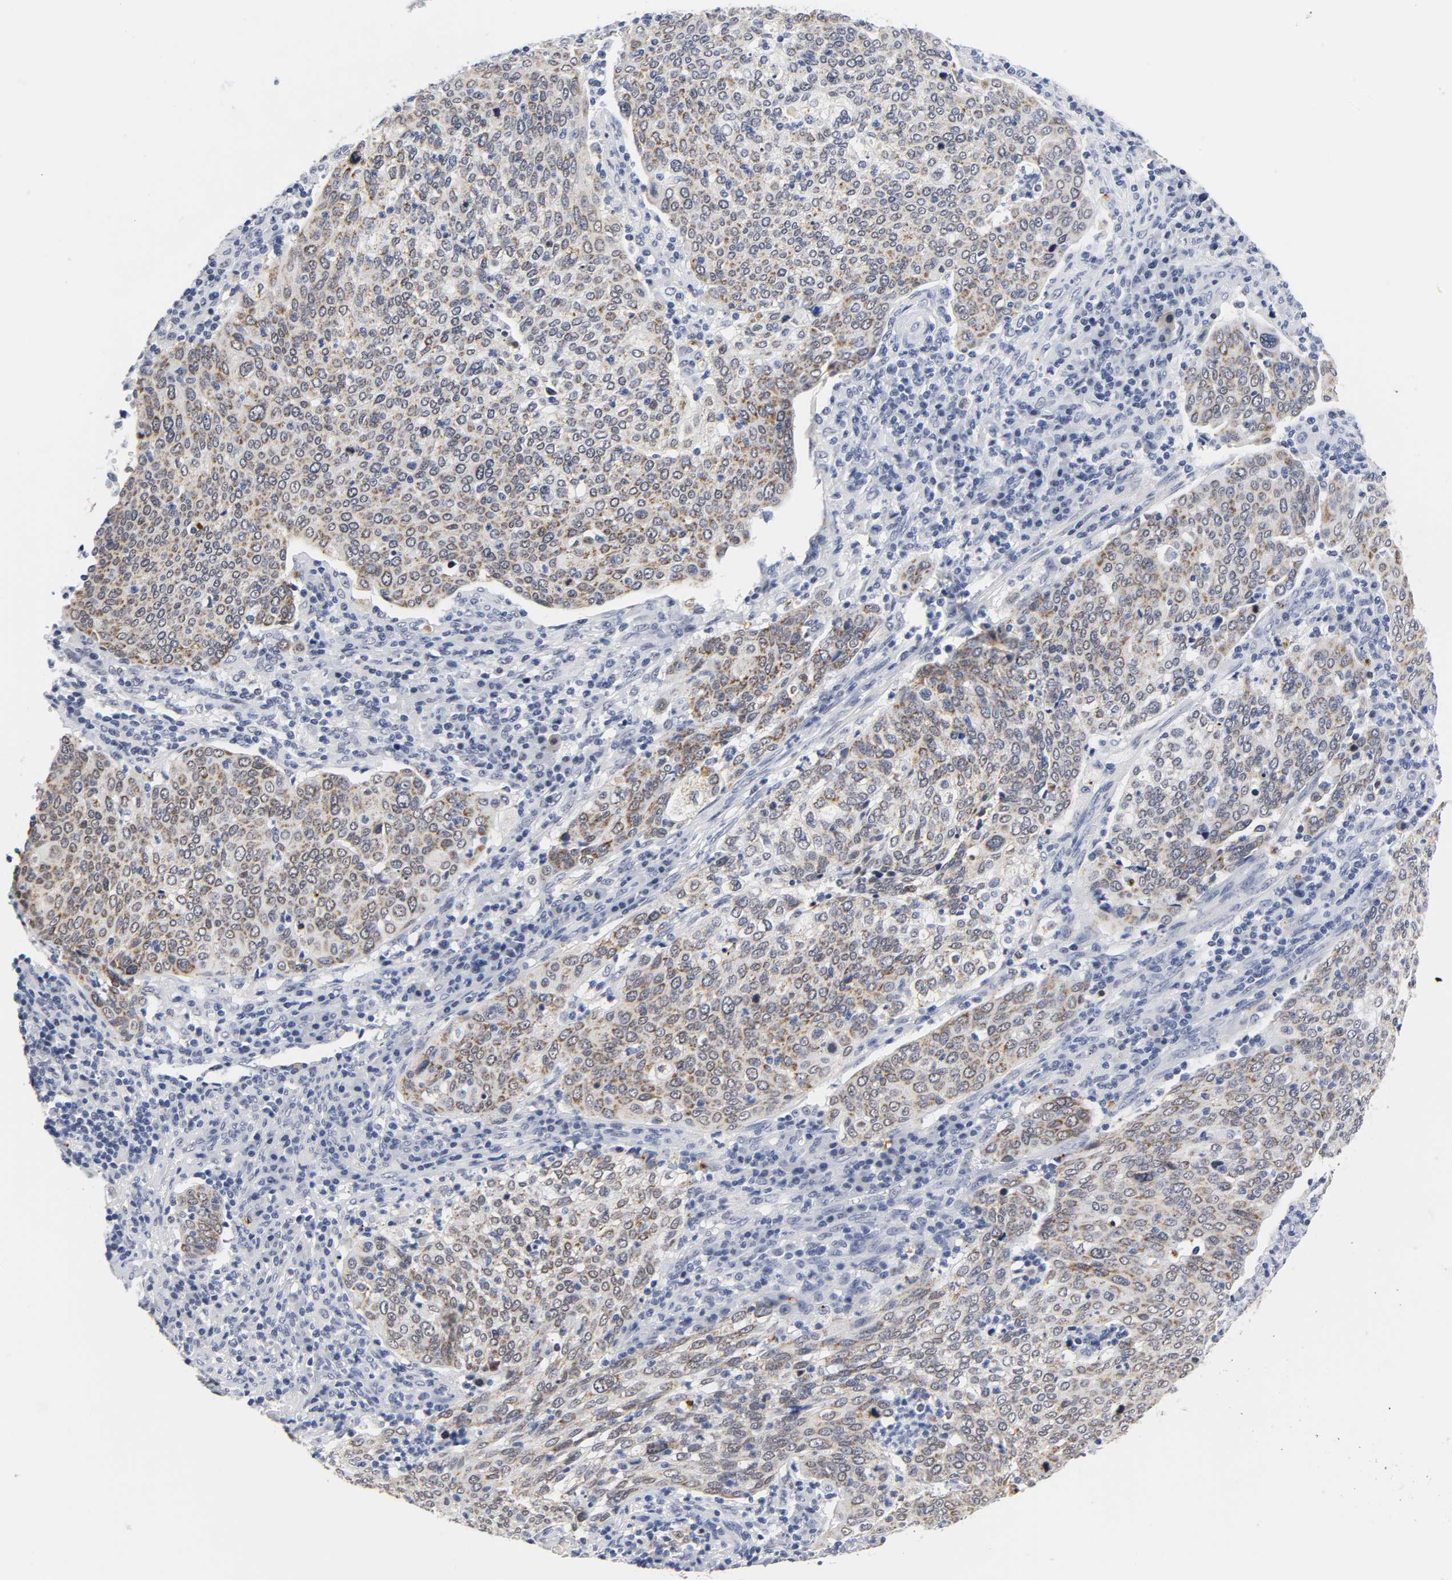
{"staining": {"intensity": "moderate", "quantity": ">75%", "location": "cytoplasmic/membranous"}, "tissue": "cervical cancer", "cell_type": "Tumor cells", "image_type": "cancer", "snomed": [{"axis": "morphology", "description": "Squamous cell carcinoma, NOS"}, {"axis": "topography", "description": "Cervix"}], "caption": "A high-resolution histopathology image shows immunohistochemistry staining of squamous cell carcinoma (cervical), which demonstrates moderate cytoplasmic/membranous staining in about >75% of tumor cells. (DAB (3,3'-diaminobenzidine) IHC, brown staining for protein, blue staining for nuclei).", "gene": "GRHL2", "patient": {"sex": "female", "age": 40}}